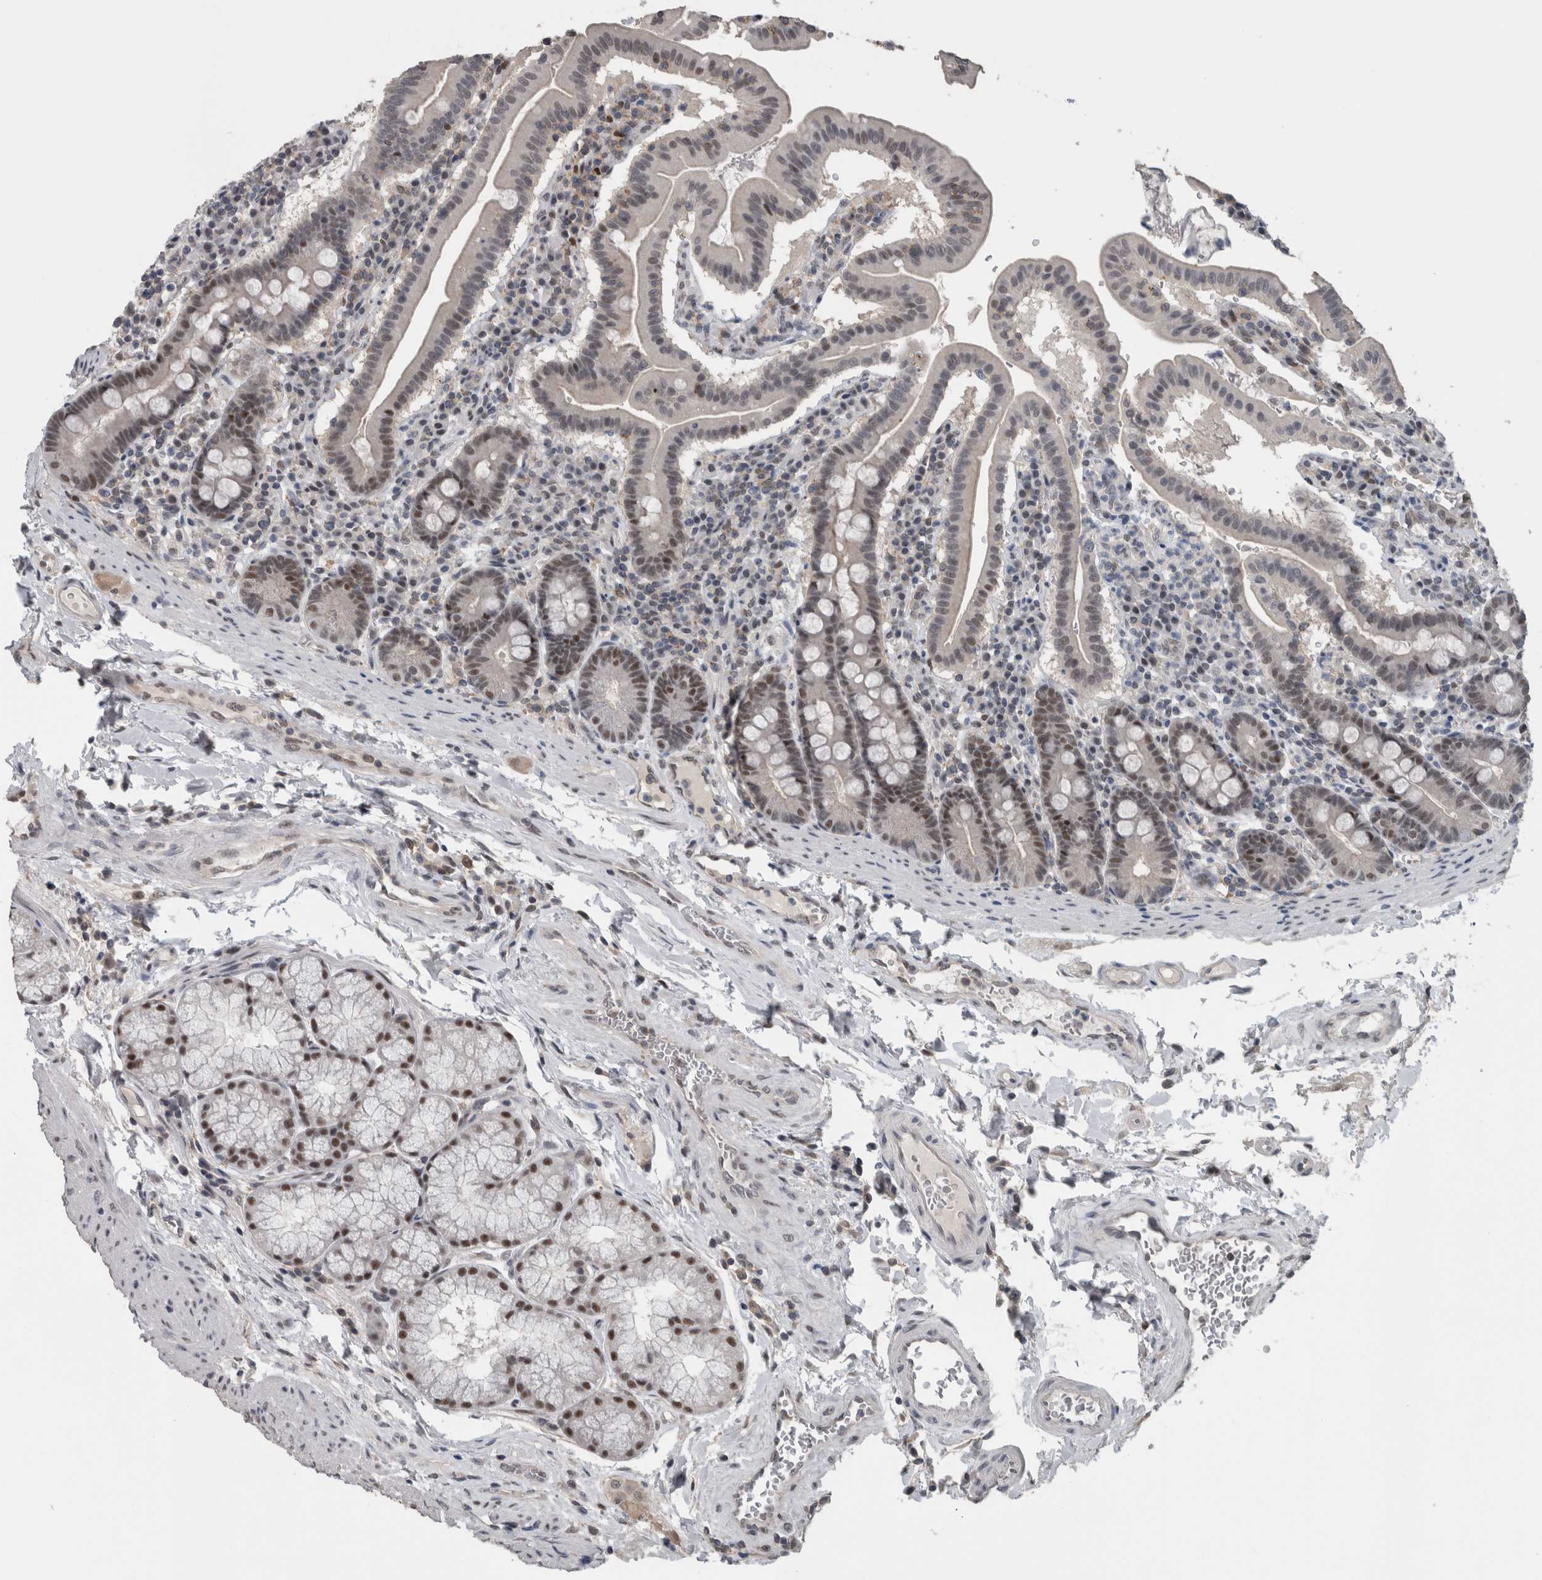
{"staining": {"intensity": "weak", "quantity": "25%-75%", "location": "nuclear"}, "tissue": "duodenum", "cell_type": "Glandular cells", "image_type": "normal", "snomed": [{"axis": "morphology", "description": "Normal tissue, NOS"}, {"axis": "morphology", "description": "Adenocarcinoma, NOS"}, {"axis": "topography", "description": "Pancreas"}, {"axis": "topography", "description": "Duodenum"}], "caption": "About 25%-75% of glandular cells in benign human duodenum show weak nuclear protein staining as visualized by brown immunohistochemical staining.", "gene": "ZBTB21", "patient": {"sex": "male", "age": 50}}